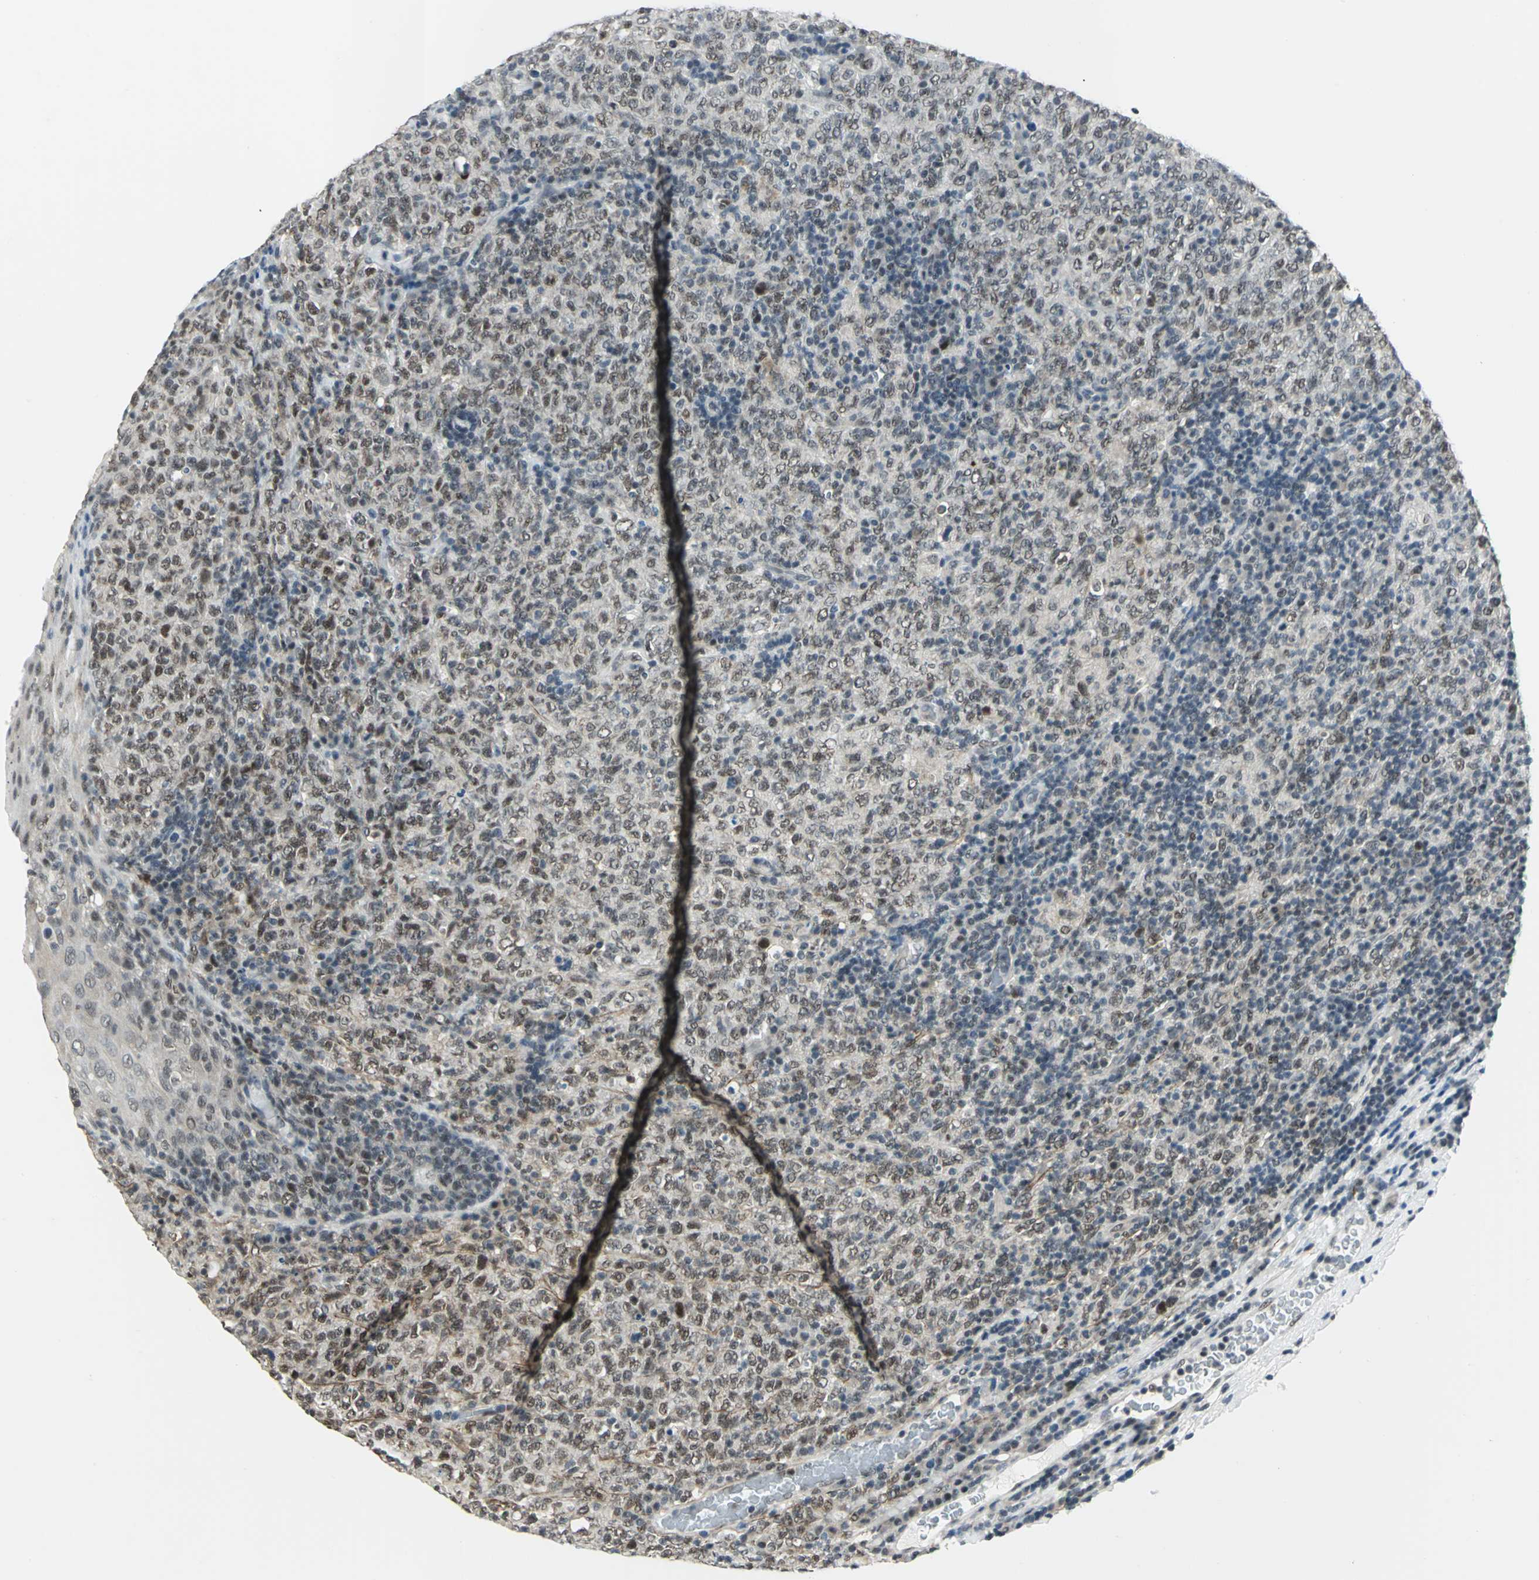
{"staining": {"intensity": "moderate", "quantity": "25%-75%", "location": "cytoplasmic/membranous,nuclear"}, "tissue": "lymphoma", "cell_type": "Tumor cells", "image_type": "cancer", "snomed": [{"axis": "morphology", "description": "Malignant lymphoma, non-Hodgkin's type, High grade"}, {"axis": "topography", "description": "Tonsil"}], "caption": "IHC of high-grade malignant lymphoma, non-Hodgkin's type displays medium levels of moderate cytoplasmic/membranous and nuclear staining in approximately 25%-75% of tumor cells.", "gene": "MTA1", "patient": {"sex": "female", "age": 36}}